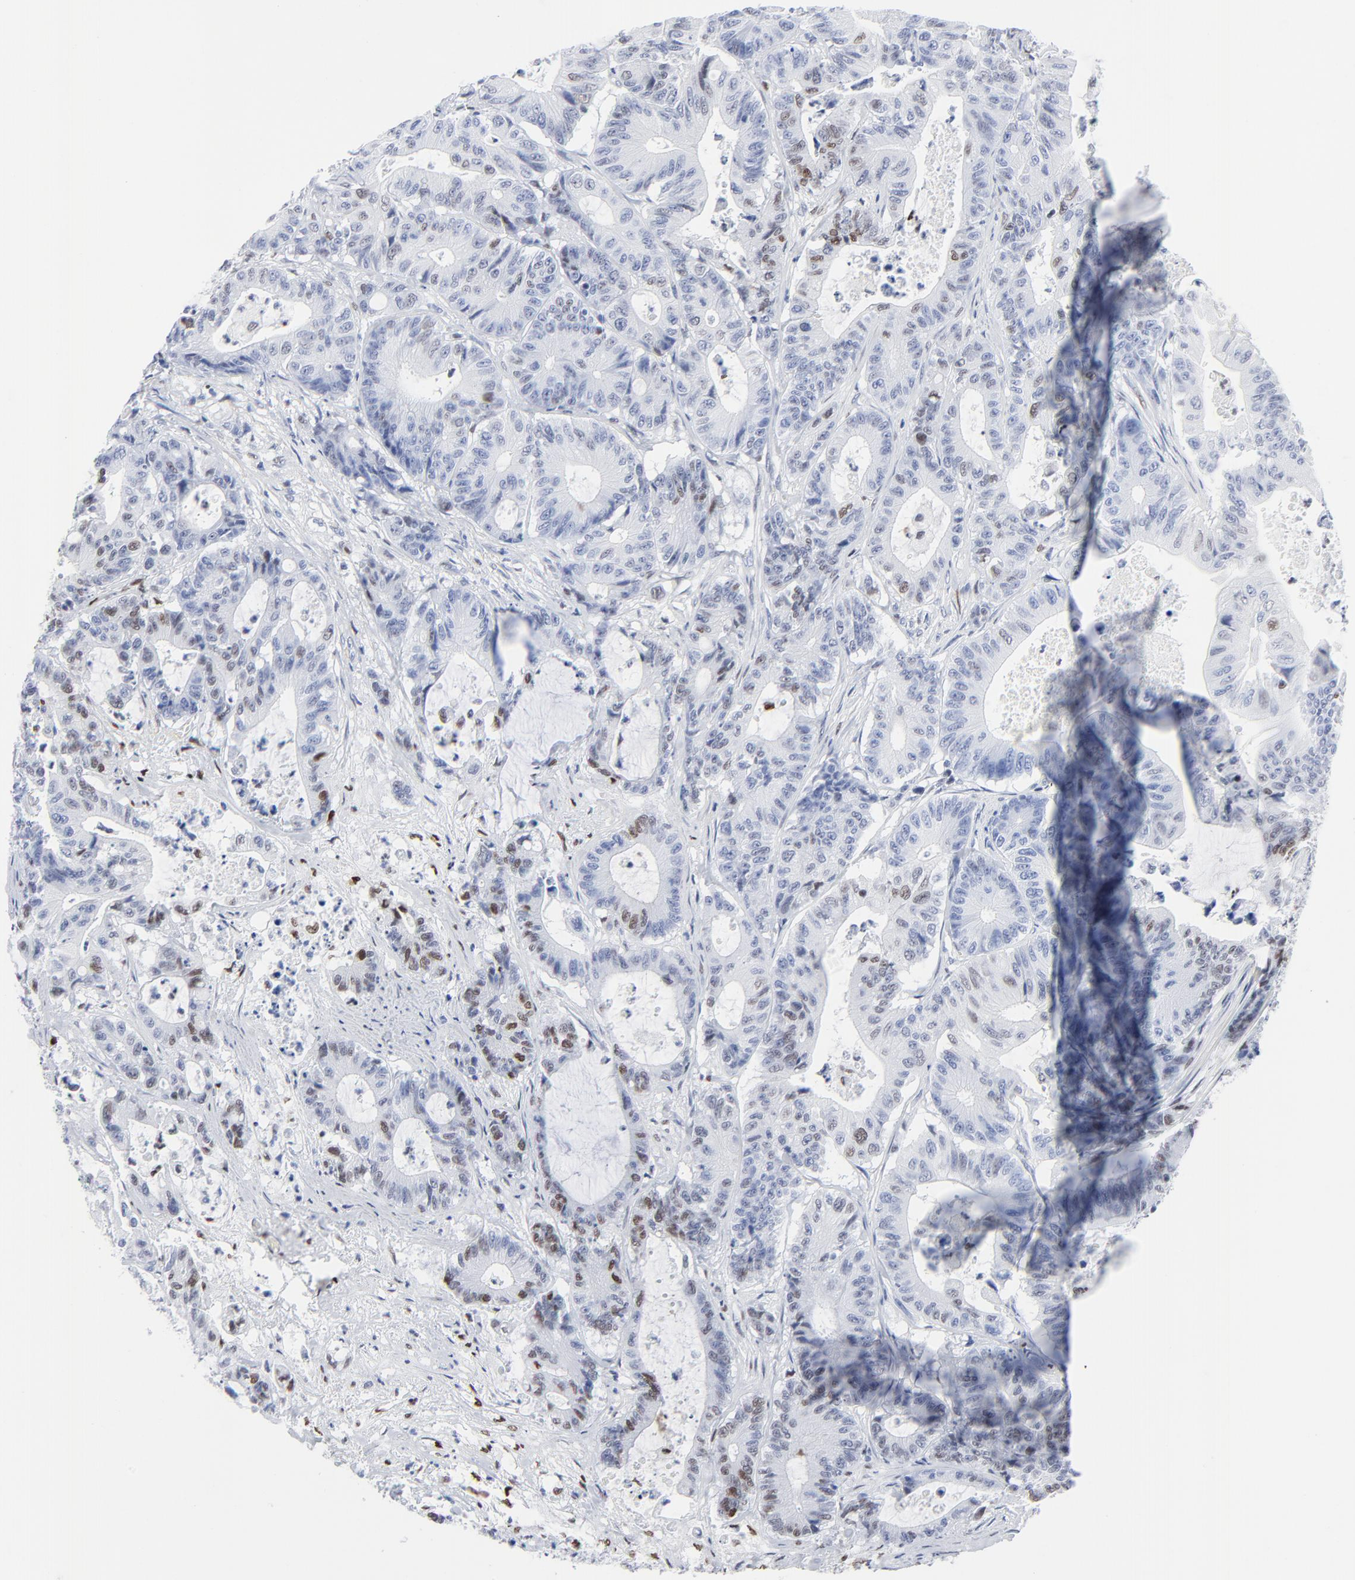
{"staining": {"intensity": "weak", "quantity": "25%-75%", "location": "nuclear"}, "tissue": "colorectal cancer", "cell_type": "Tumor cells", "image_type": "cancer", "snomed": [{"axis": "morphology", "description": "Adenocarcinoma, NOS"}, {"axis": "topography", "description": "Colon"}], "caption": "Immunohistochemical staining of adenocarcinoma (colorectal) displays low levels of weak nuclear positivity in about 25%-75% of tumor cells. (DAB = brown stain, brightfield microscopy at high magnification).", "gene": "JUN", "patient": {"sex": "female", "age": 84}}